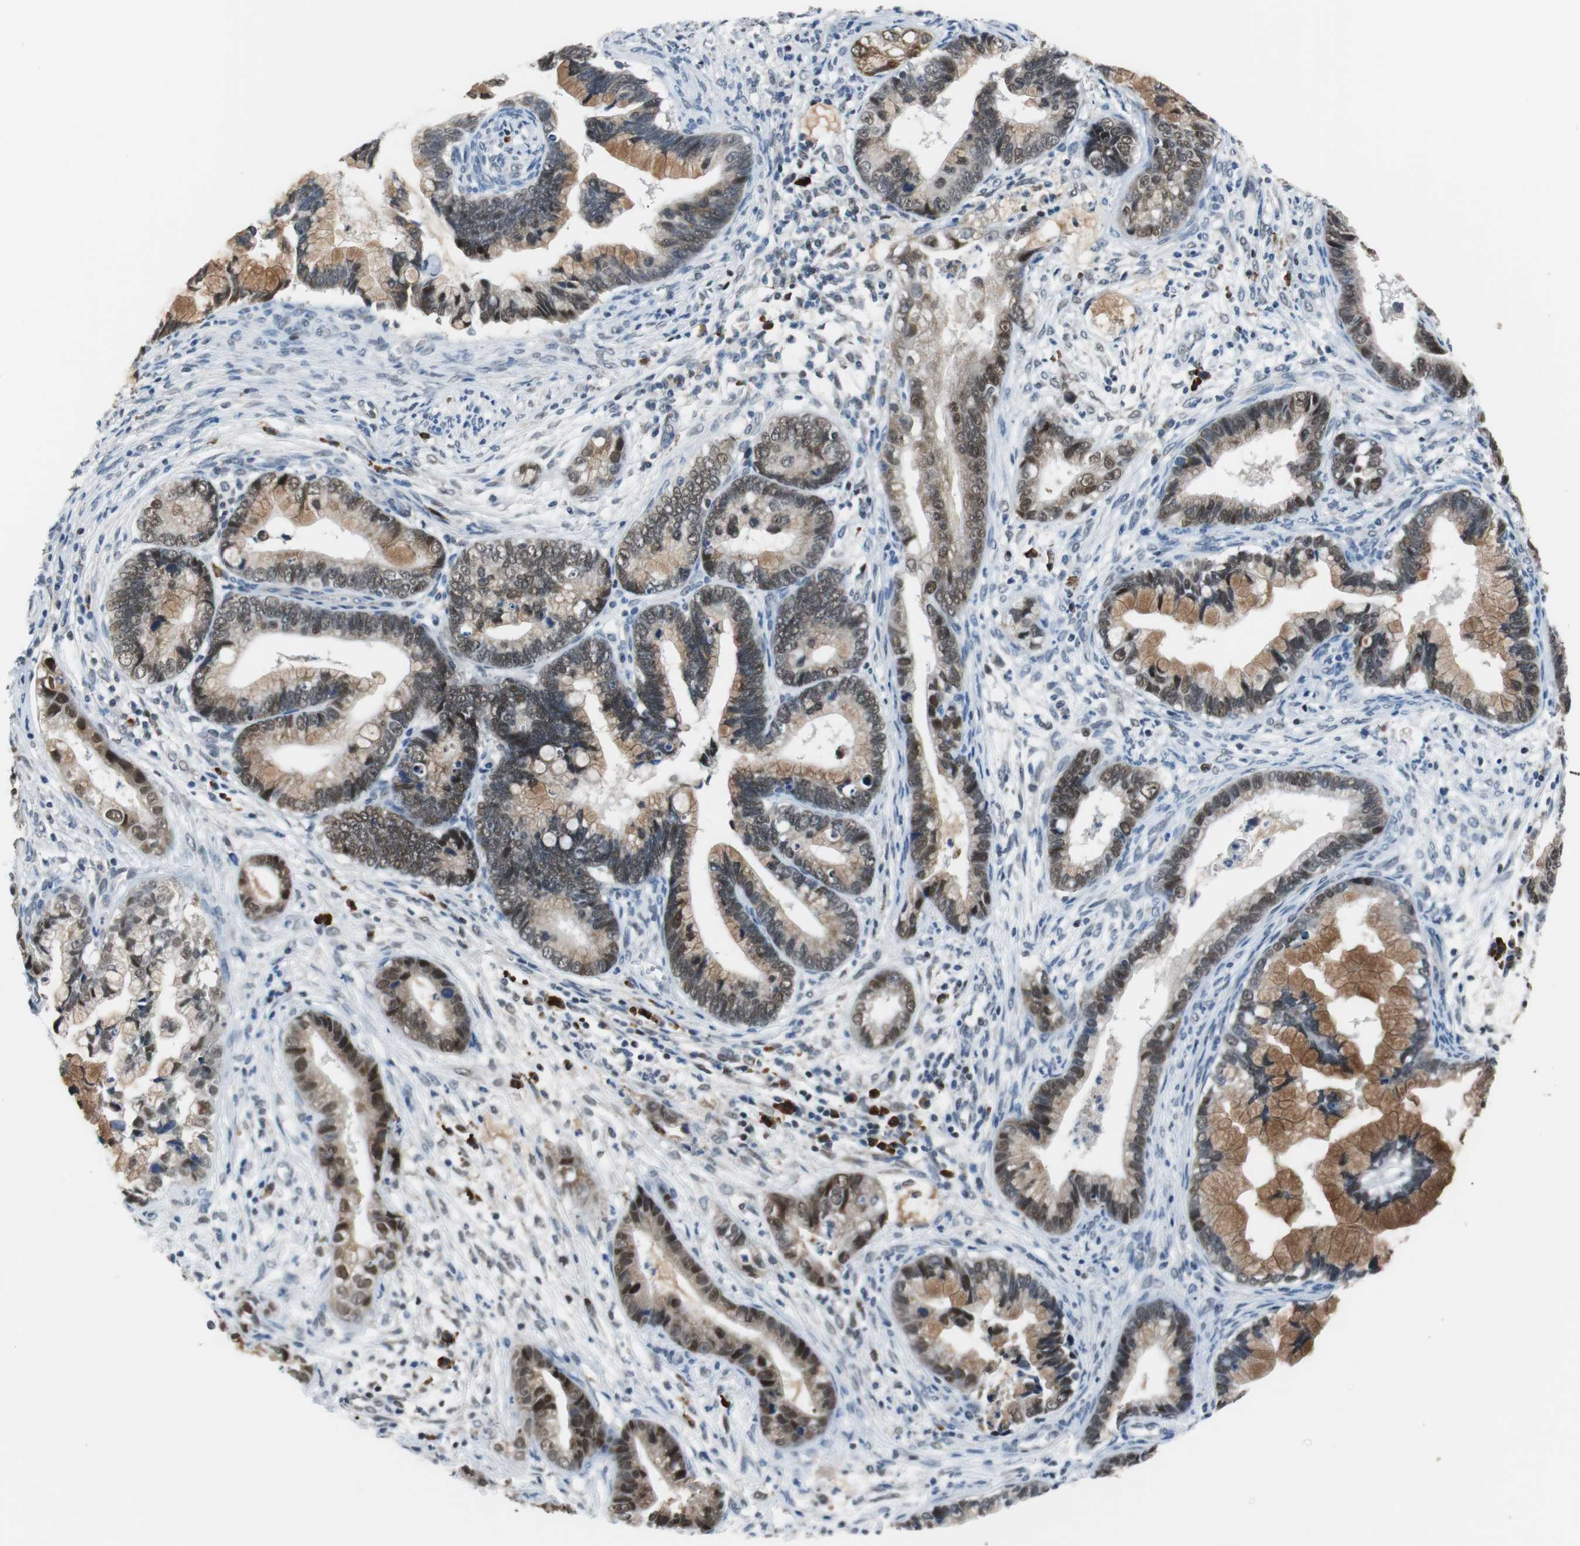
{"staining": {"intensity": "moderate", "quantity": ">75%", "location": "cytoplasmic/membranous,nuclear"}, "tissue": "cervical cancer", "cell_type": "Tumor cells", "image_type": "cancer", "snomed": [{"axis": "morphology", "description": "Adenocarcinoma, NOS"}, {"axis": "topography", "description": "Cervix"}], "caption": "IHC image of neoplastic tissue: cervical cancer (adenocarcinoma) stained using immunohistochemistry (IHC) displays medium levels of moderate protein expression localized specifically in the cytoplasmic/membranous and nuclear of tumor cells, appearing as a cytoplasmic/membranous and nuclear brown color.", "gene": "USP28", "patient": {"sex": "female", "age": 44}}